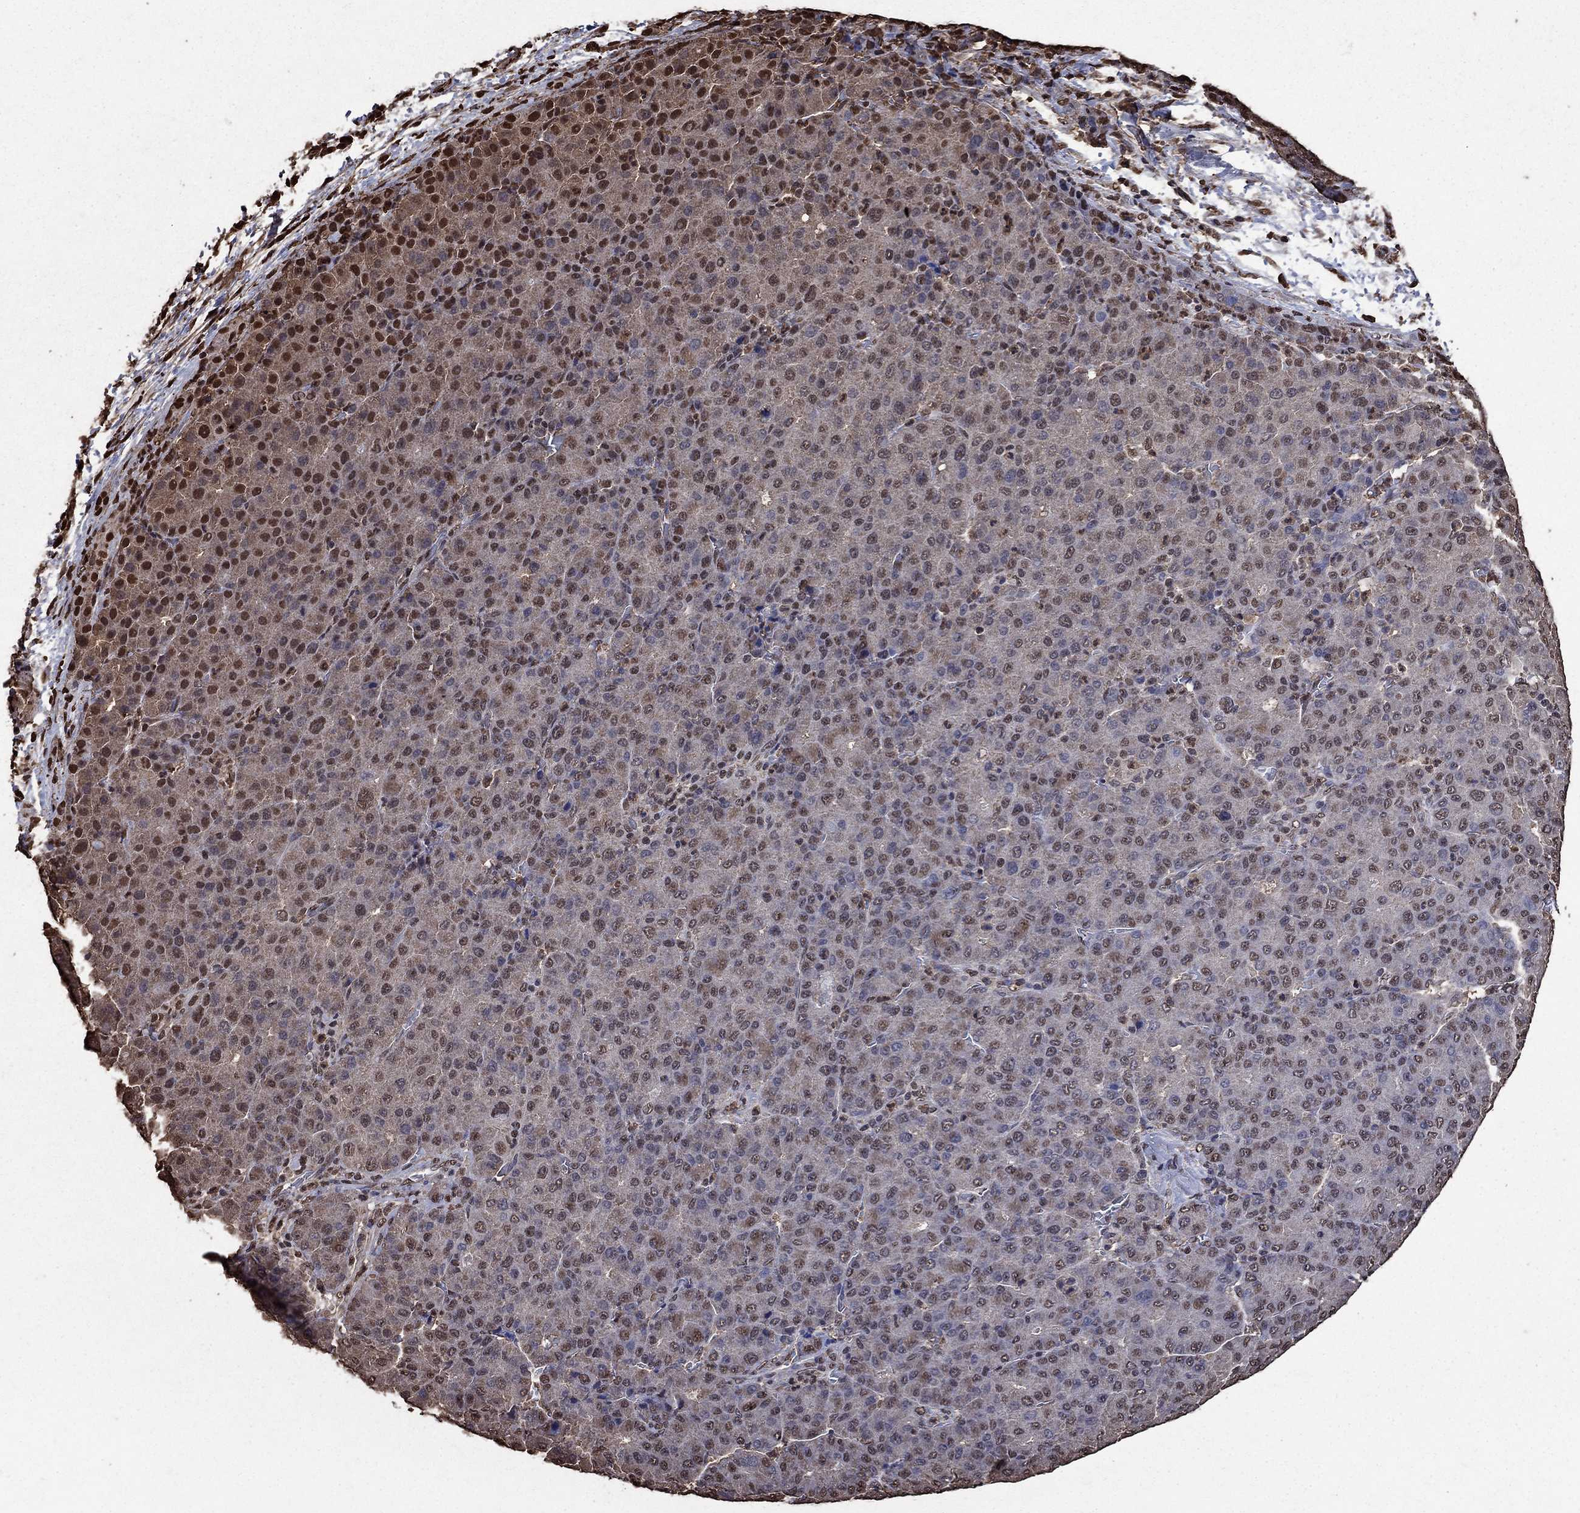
{"staining": {"intensity": "moderate", "quantity": "25%-75%", "location": "nuclear"}, "tissue": "liver cancer", "cell_type": "Tumor cells", "image_type": "cancer", "snomed": [{"axis": "morphology", "description": "Carcinoma, Hepatocellular, NOS"}, {"axis": "topography", "description": "Liver"}], "caption": "This photomicrograph shows IHC staining of liver cancer, with medium moderate nuclear expression in about 25%-75% of tumor cells.", "gene": "GAPDH", "patient": {"sex": "male", "age": 65}}